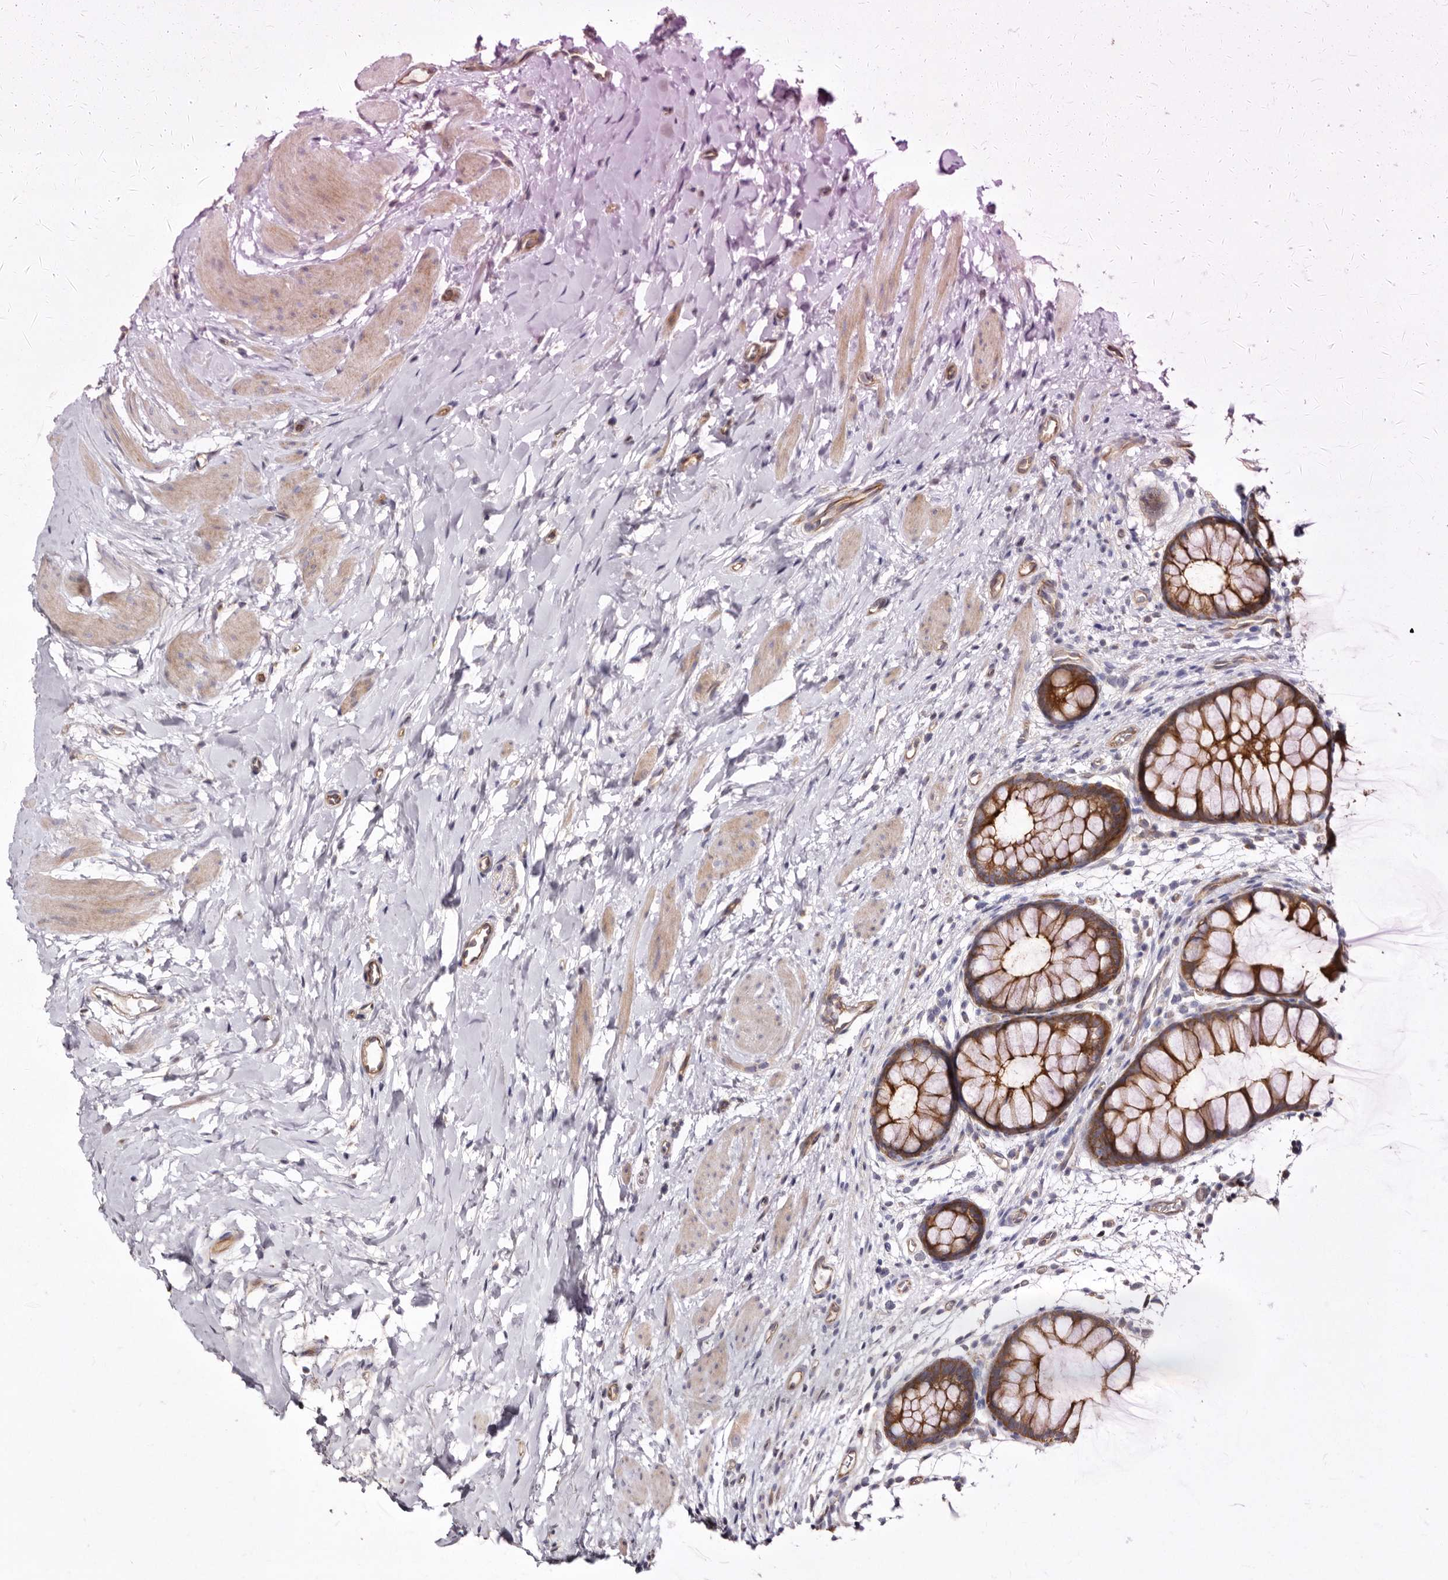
{"staining": {"intensity": "moderate", "quantity": ">75%", "location": "cytoplasmic/membranous"}, "tissue": "colon", "cell_type": "Endothelial cells", "image_type": "normal", "snomed": [{"axis": "morphology", "description": "Normal tissue, NOS"}, {"axis": "topography", "description": "Colon"}], "caption": "IHC histopathology image of unremarkable colon: colon stained using IHC demonstrates medium levels of moderate protein expression localized specifically in the cytoplasmic/membranous of endothelial cells, appearing as a cytoplasmic/membranous brown color.", "gene": "BAIAP2L1", "patient": {"sex": "female", "age": 62}}